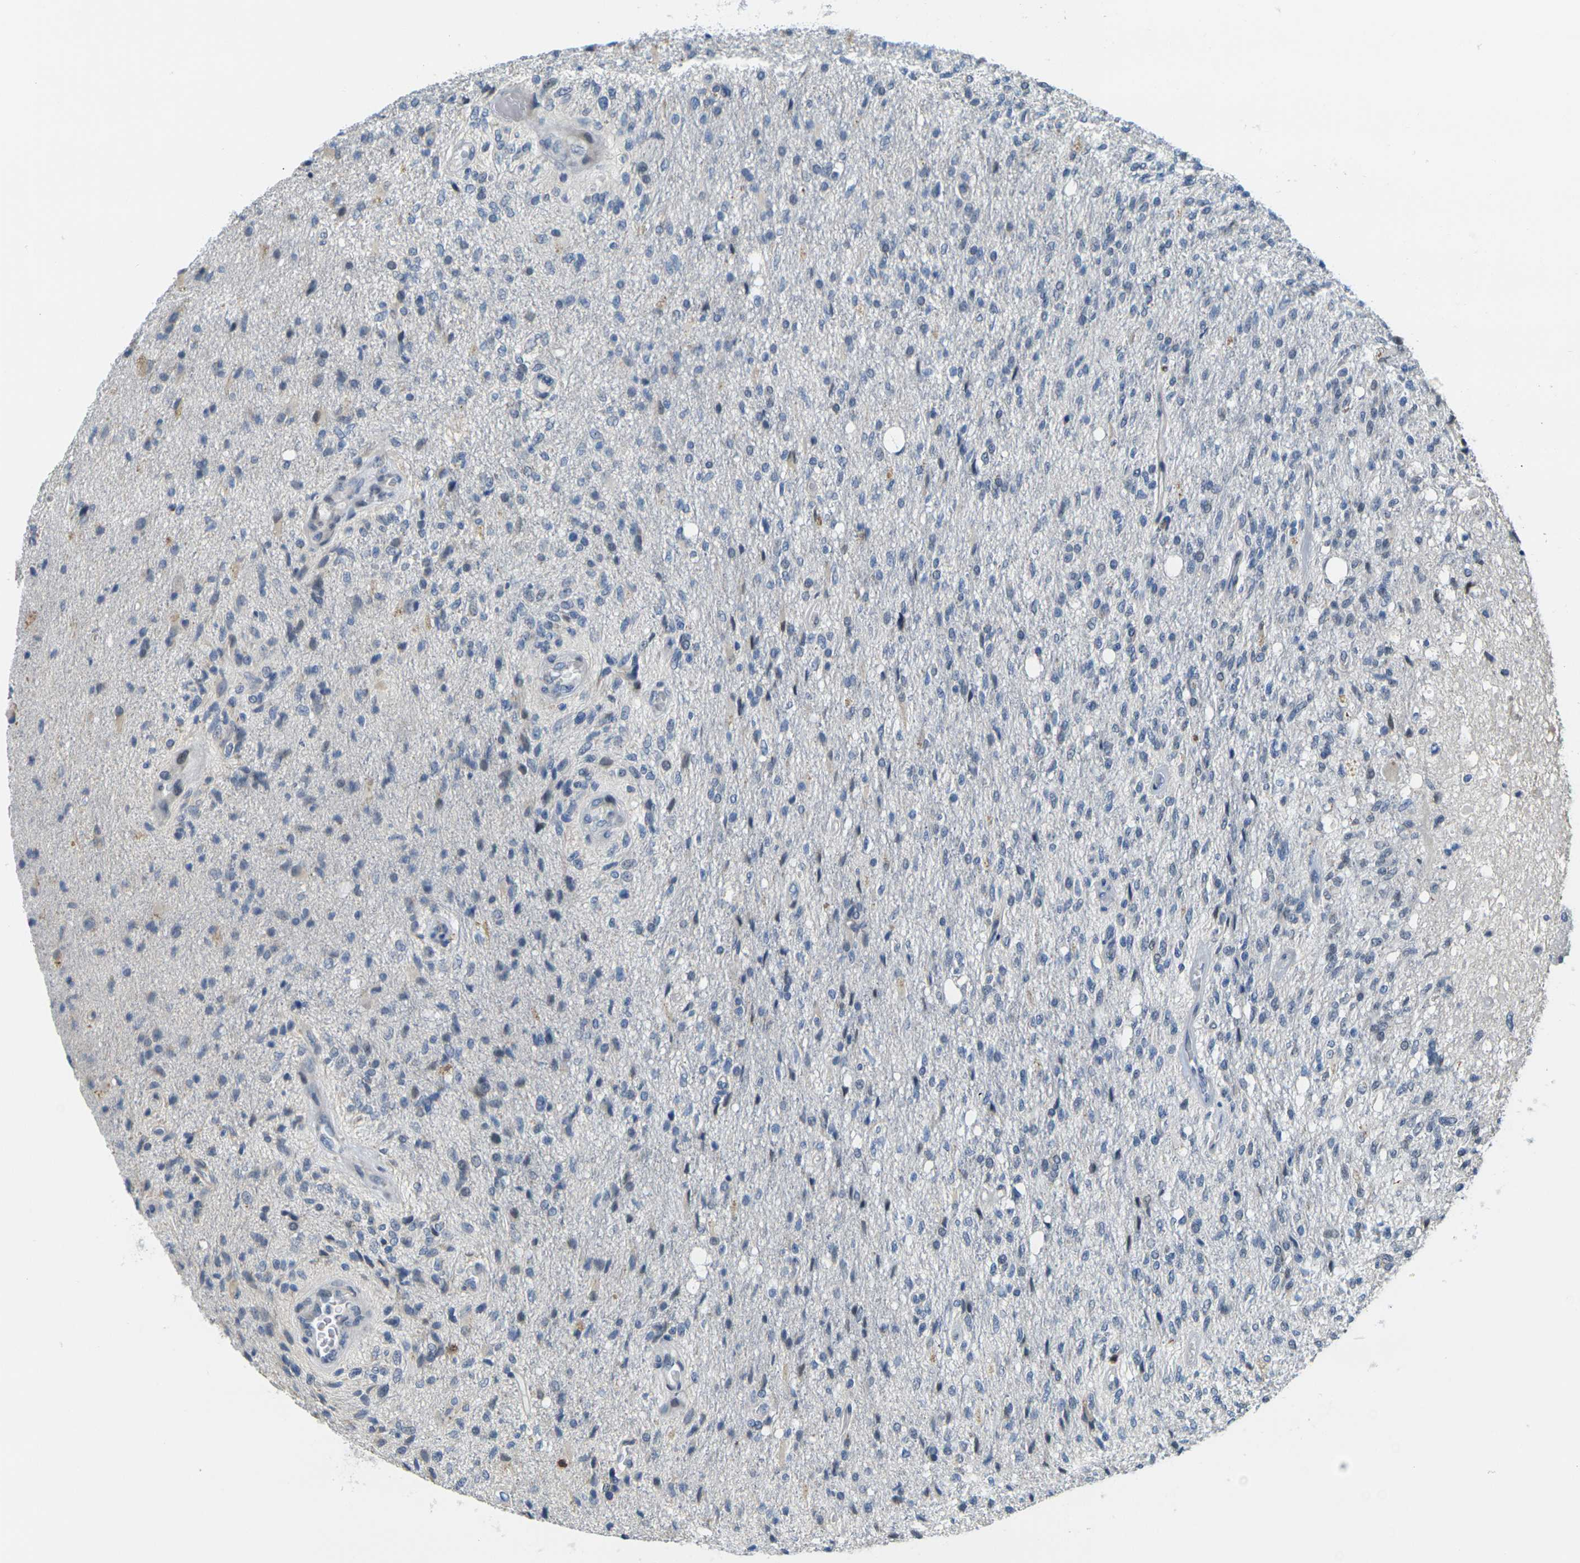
{"staining": {"intensity": "negative", "quantity": "none", "location": "none"}, "tissue": "glioma", "cell_type": "Tumor cells", "image_type": "cancer", "snomed": [{"axis": "morphology", "description": "Normal tissue, NOS"}, {"axis": "morphology", "description": "Glioma, malignant, High grade"}, {"axis": "topography", "description": "Cerebral cortex"}], "caption": "The IHC histopathology image has no significant staining in tumor cells of glioma tissue. (DAB IHC visualized using brightfield microscopy, high magnification).", "gene": "CD3D", "patient": {"sex": "male", "age": 77}}